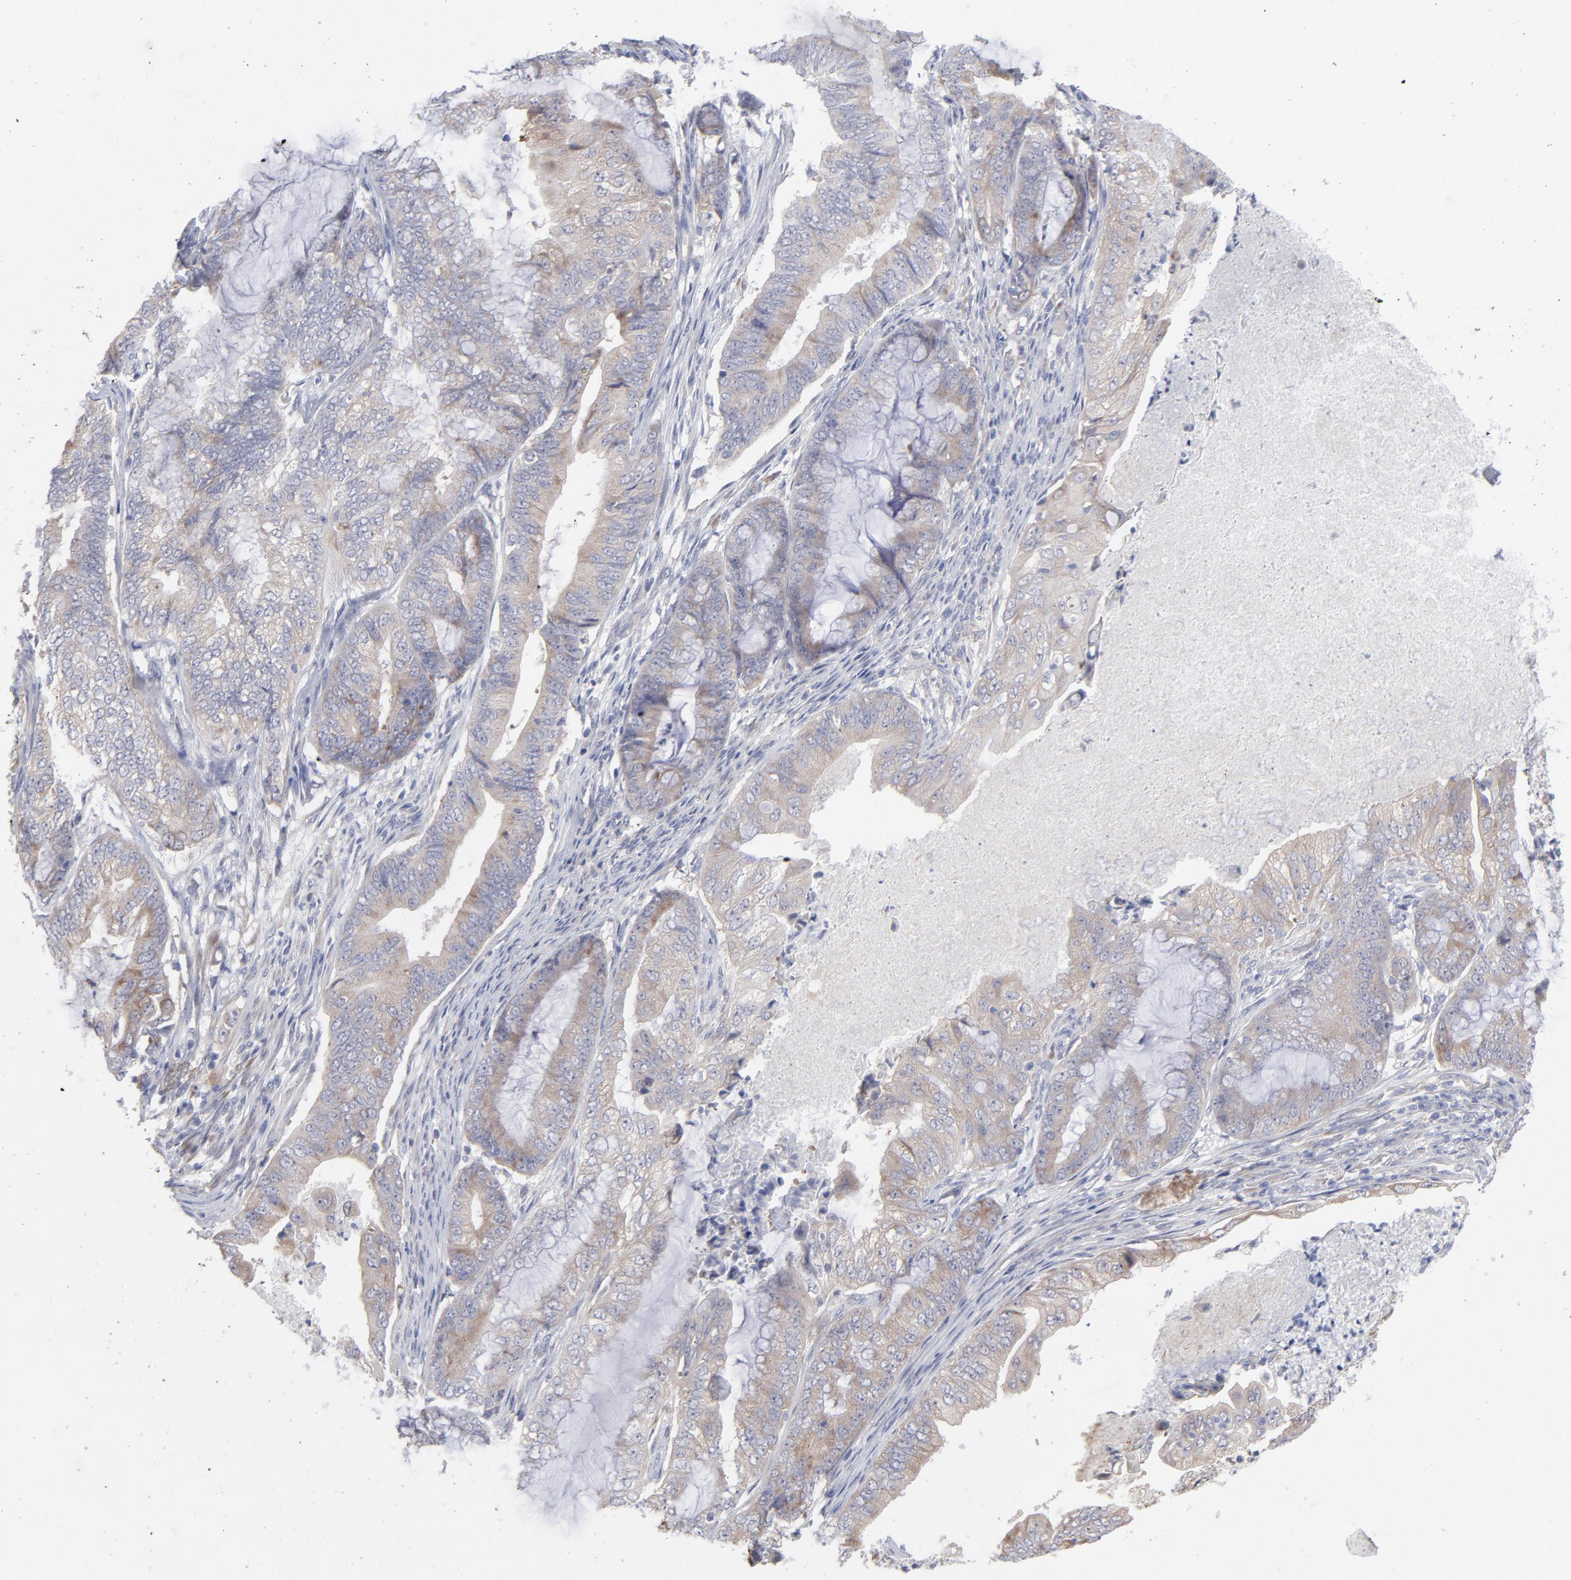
{"staining": {"intensity": "weak", "quantity": "25%-75%", "location": "cytoplasmic/membranous"}, "tissue": "endometrial cancer", "cell_type": "Tumor cells", "image_type": "cancer", "snomed": [{"axis": "morphology", "description": "Adenocarcinoma, NOS"}, {"axis": "topography", "description": "Endometrium"}], "caption": "DAB (3,3'-diaminobenzidine) immunohistochemical staining of endometrial adenocarcinoma shows weak cytoplasmic/membranous protein expression in approximately 25%-75% of tumor cells.", "gene": "RPS24", "patient": {"sex": "female", "age": 63}}